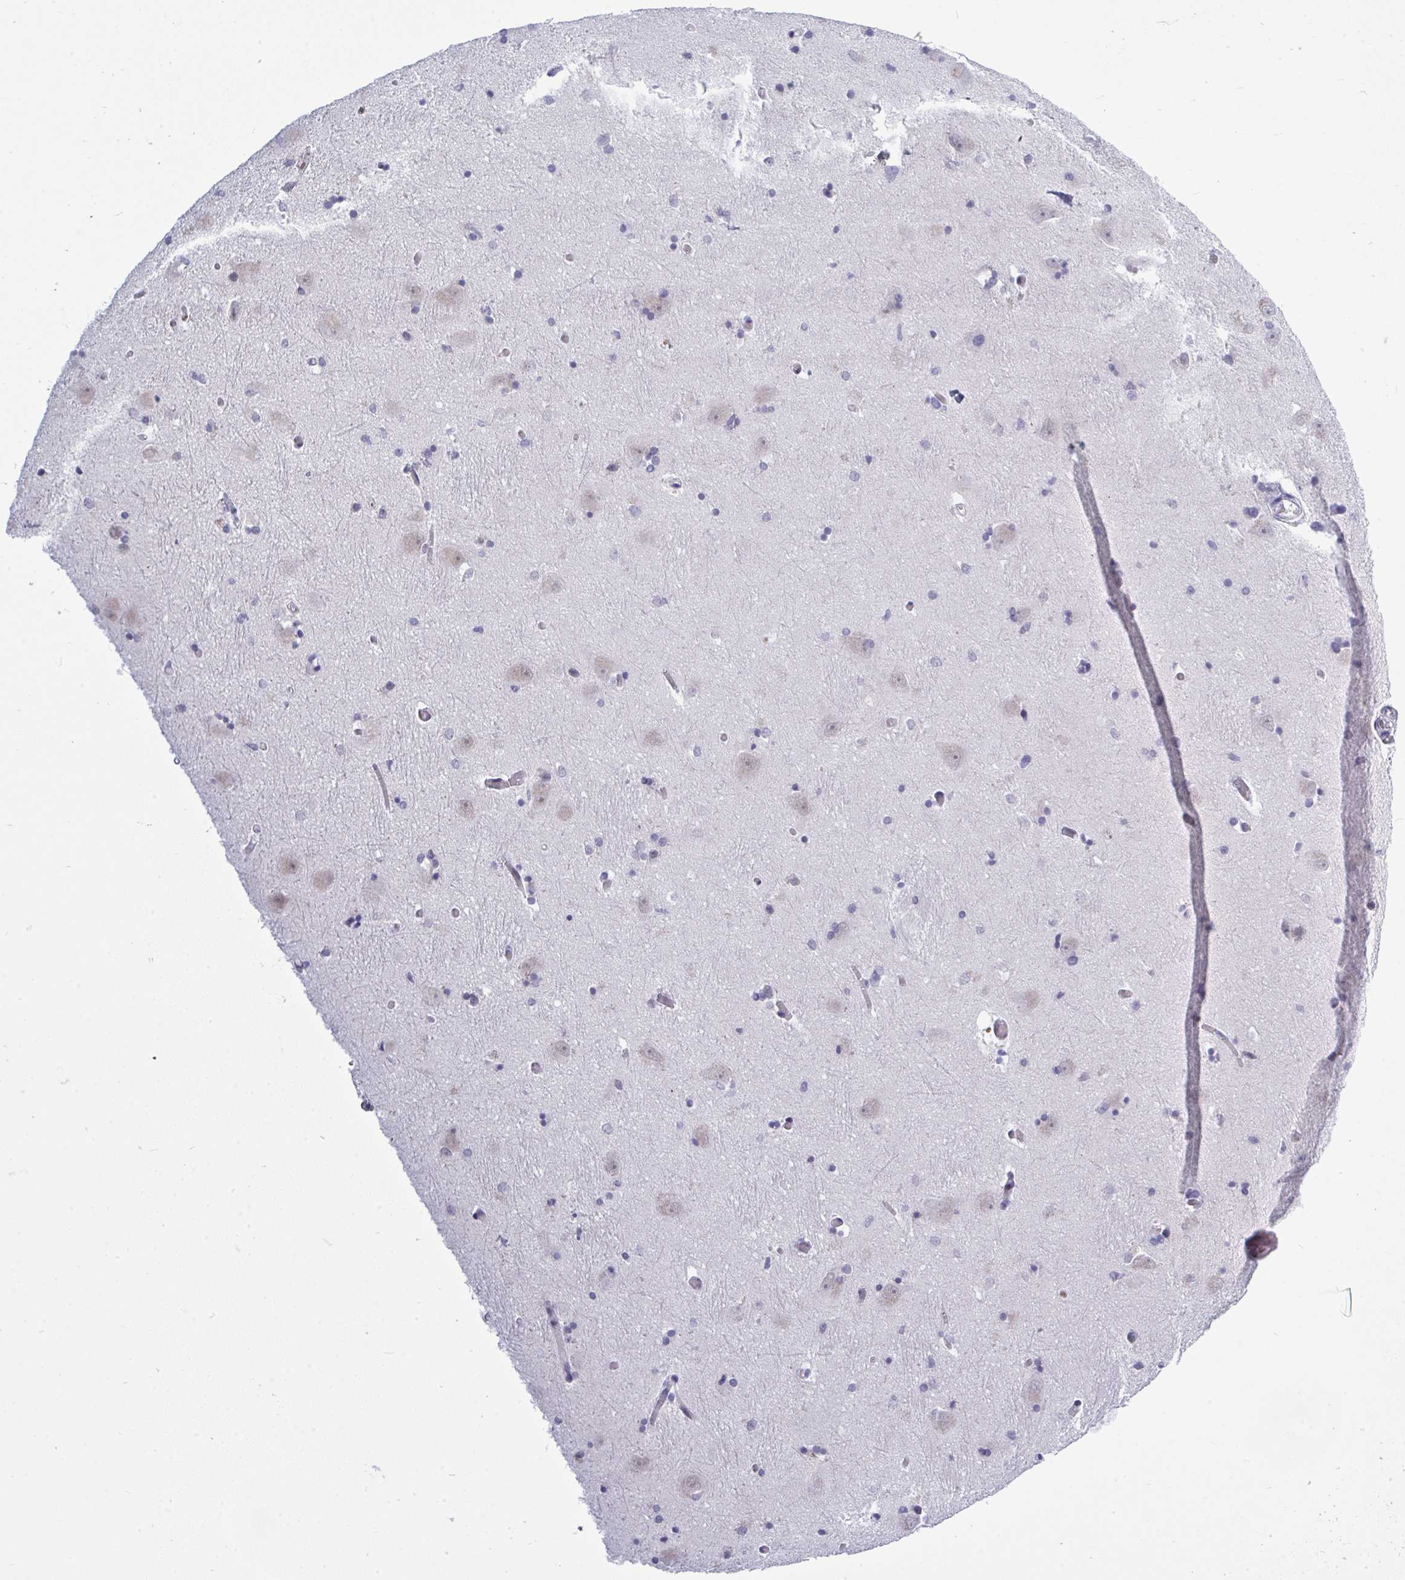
{"staining": {"intensity": "negative", "quantity": "none", "location": "none"}, "tissue": "caudate", "cell_type": "Glial cells", "image_type": "normal", "snomed": [{"axis": "morphology", "description": "Normal tissue, NOS"}, {"axis": "topography", "description": "Lateral ventricle wall"}, {"axis": "topography", "description": "Hippocampus"}], "caption": "IHC photomicrograph of unremarkable caudate: human caudate stained with DAB (3,3'-diaminobenzidine) exhibits no significant protein positivity in glial cells.", "gene": "TAB1", "patient": {"sex": "female", "age": 63}}